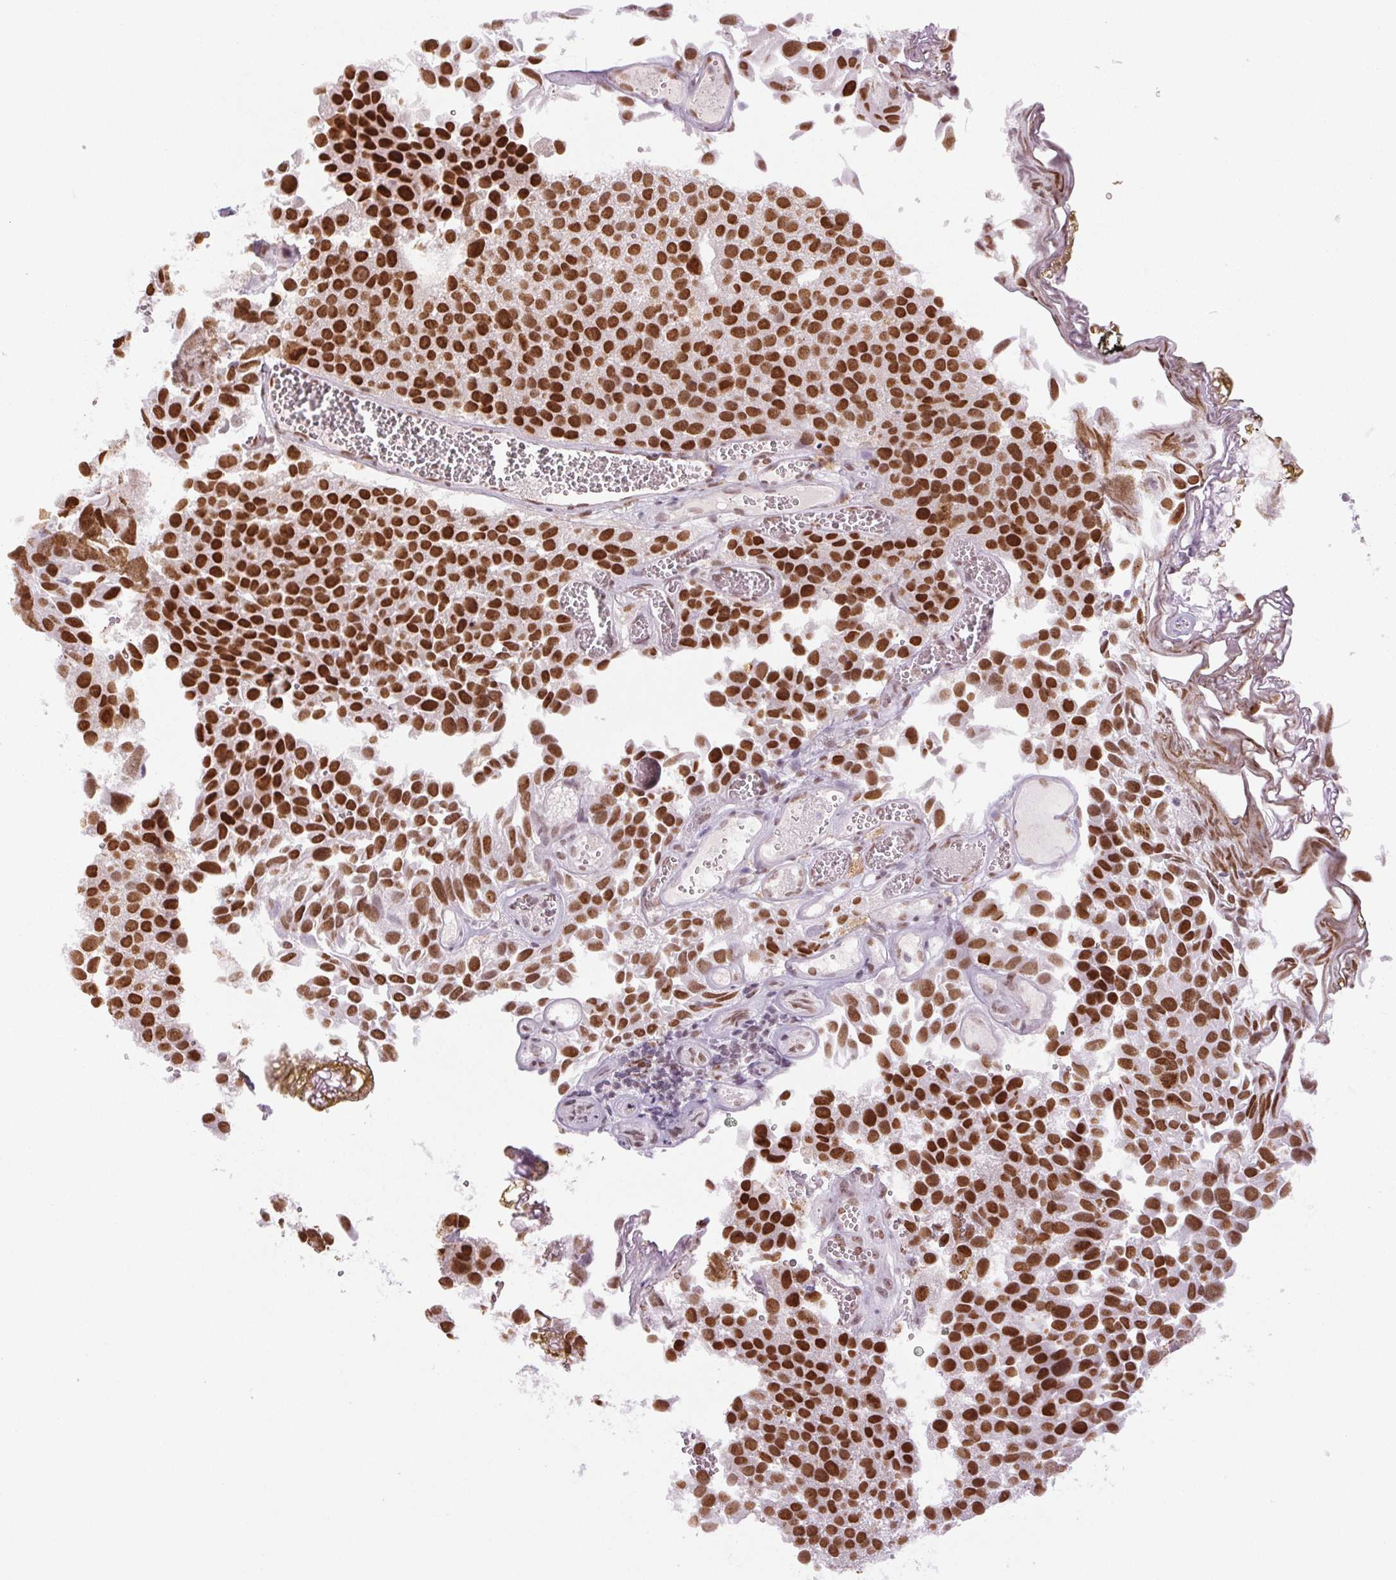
{"staining": {"intensity": "strong", "quantity": ">75%", "location": "nuclear"}, "tissue": "urothelial cancer", "cell_type": "Tumor cells", "image_type": "cancer", "snomed": [{"axis": "morphology", "description": "Urothelial carcinoma, Low grade"}, {"axis": "topography", "description": "Urinary bladder"}], "caption": "Brown immunohistochemical staining in human urothelial carcinoma (low-grade) displays strong nuclear positivity in about >75% of tumor cells.", "gene": "SMIM6", "patient": {"sex": "female", "age": 69}}